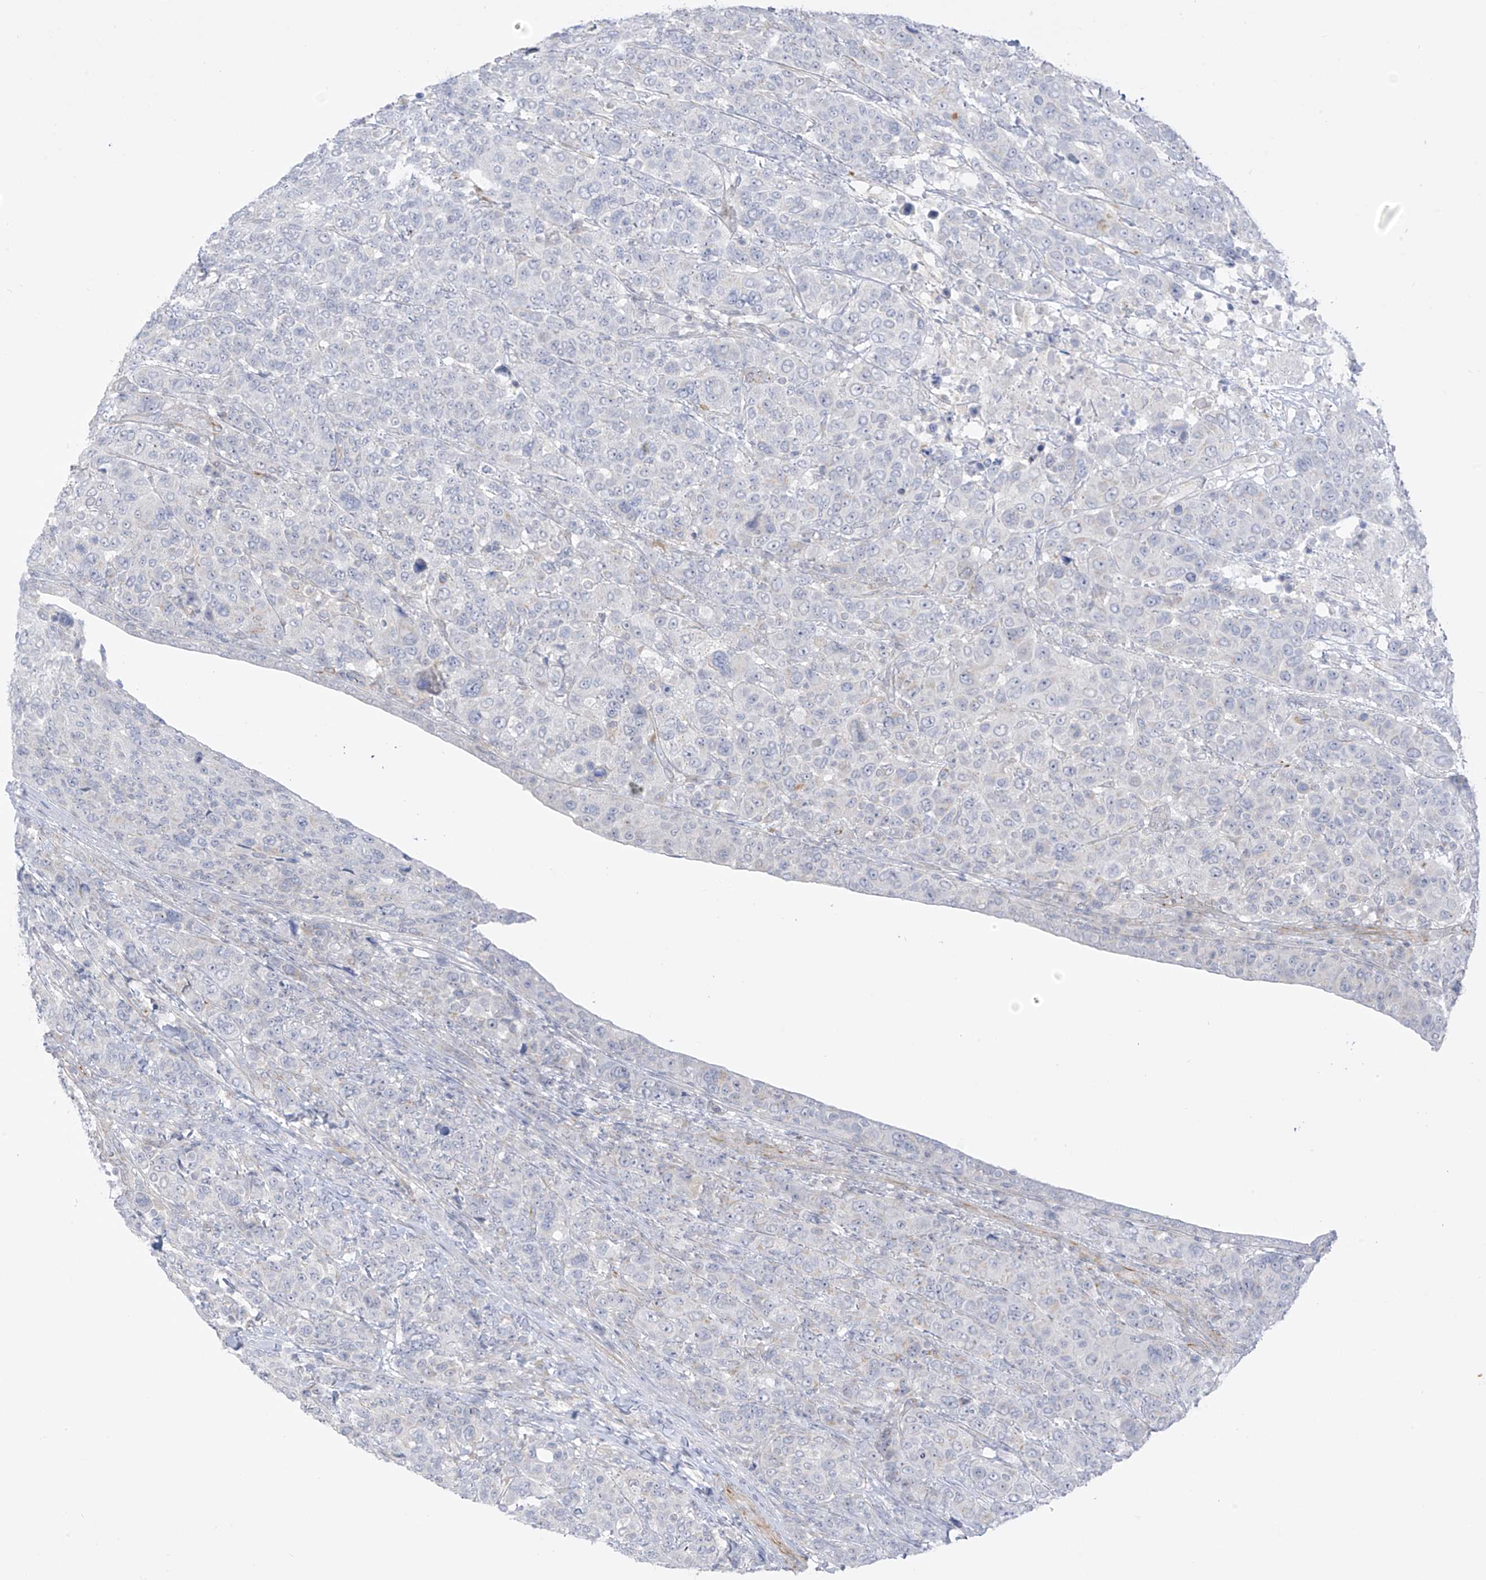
{"staining": {"intensity": "negative", "quantity": "none", "location": "none"}, "tissue": "breast cancer", "cell_type": "Tumor cells", "image_type": "cancer", "snomed": [{"axis": "morphology", "description": "Duct carcinoma"}, {"axis": "topography", "description": "Breast"}], "caption": "Tumor cells are negative for protein expression in human infiltrating ductal carcinoma (breast).", "gene": "HS6ST2", "patient": {"sex": "female", "age": 37}}